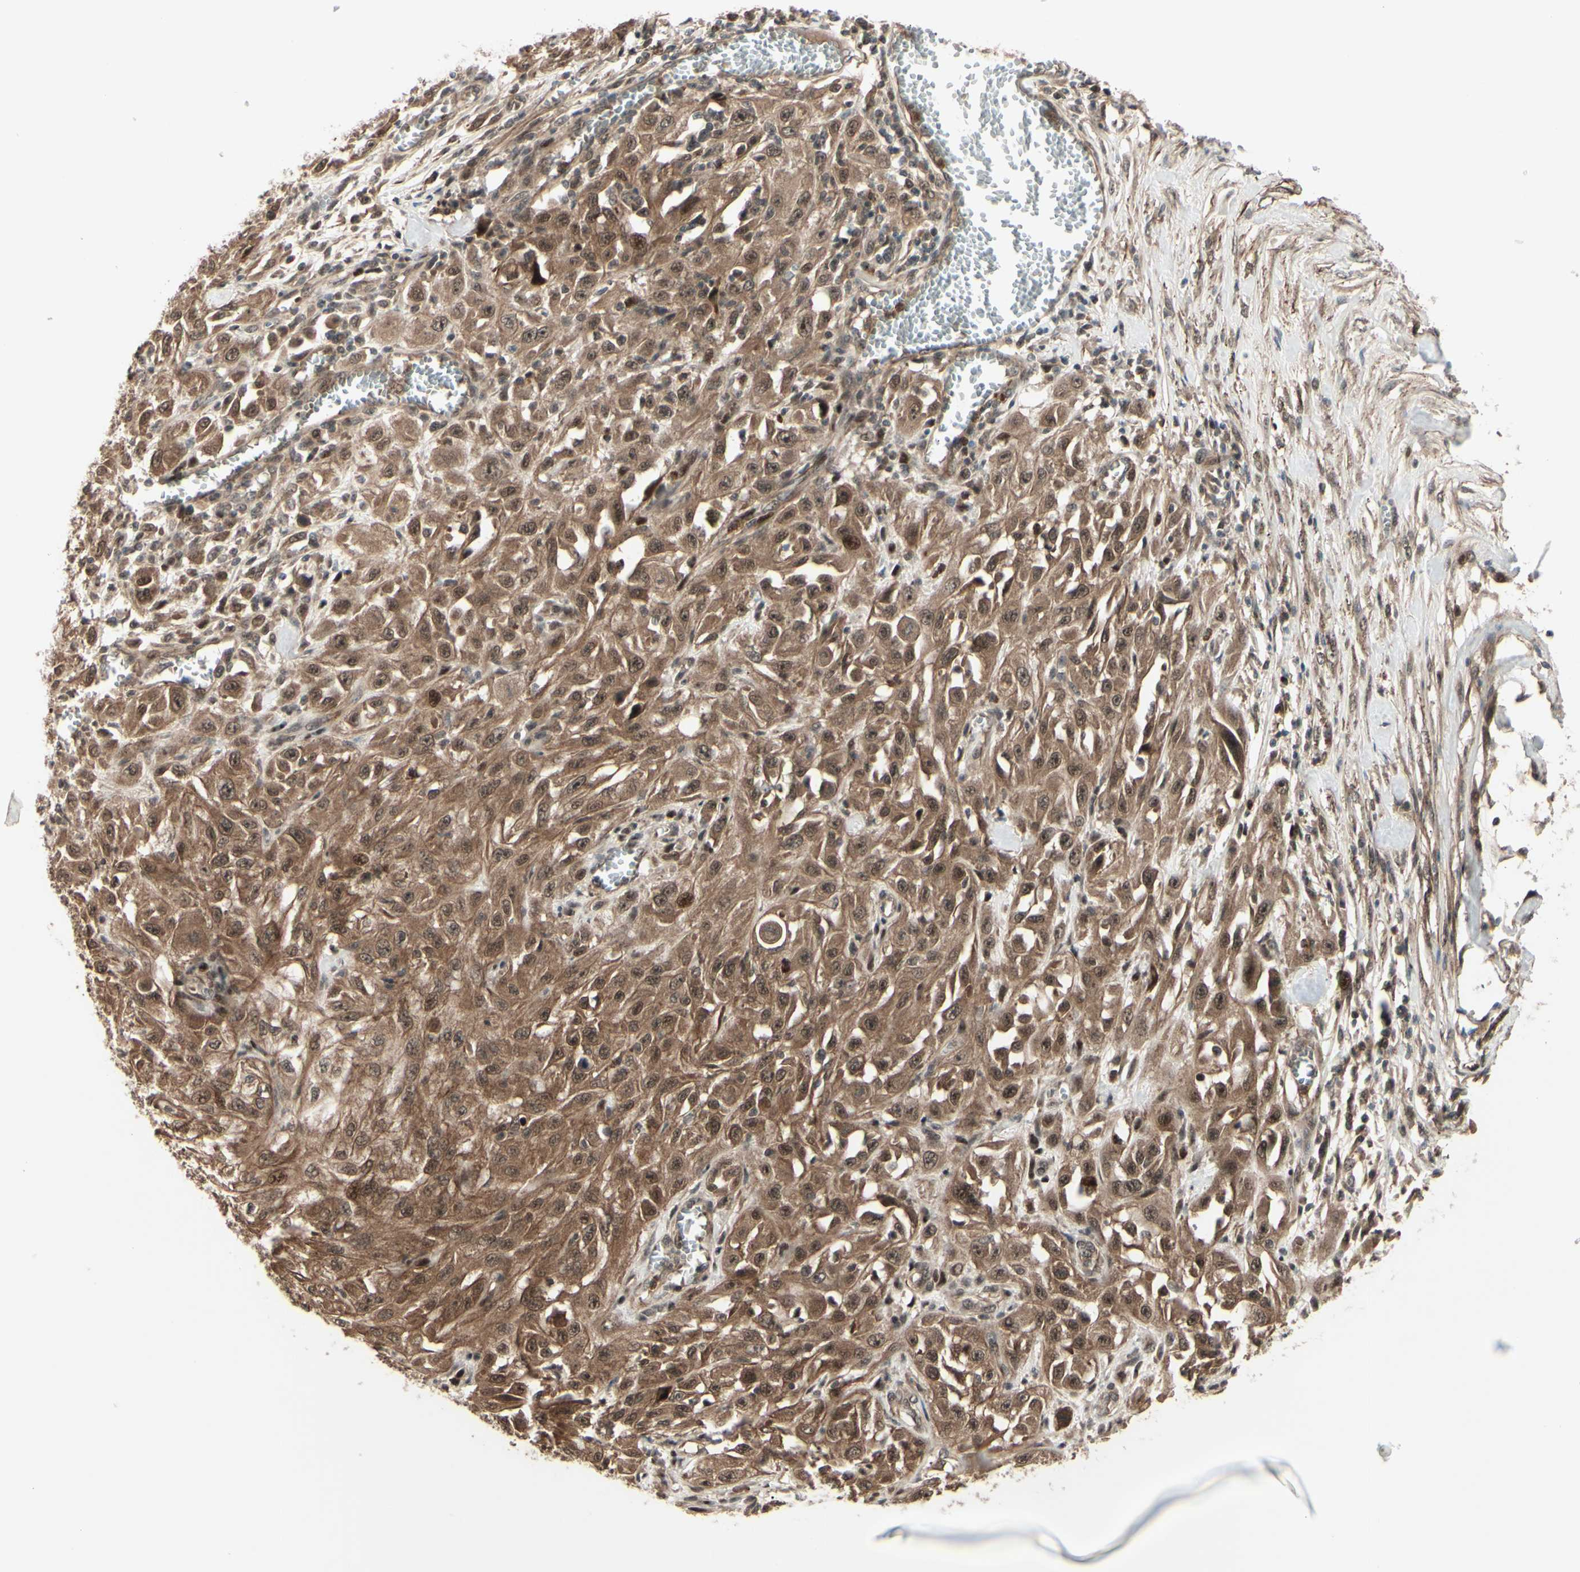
{"staining": {"intensity": "moderate", "quantity": ">75%", "location": "cytoplasmic/membranous,nuclear"}, "tissue": "skin cancer", "cell_type": "Tumor cells", "image_type": "cancer", "snomed": [{"axis": "morphology", "description": "Squamous cell carcinoma, NOS"}, {"axis": "morphology", "description": "Squamous cell carcinoma, metastatic, NOS"}, {"axis": "topography", "description": "Skin"}, {"axis": "topography", "description": "Lymph node"}], "caption": "DAB (3,3'-diaminobenzidine) immunohistochemical staining of skin metastatic squamous cell carcinoma displays moderate cytoplasmic/membranous and nuclear protein staining in approximately >75% of tumor cells.", "gene": "MLF2", "patient": {"sex": "male", "age": 75}}